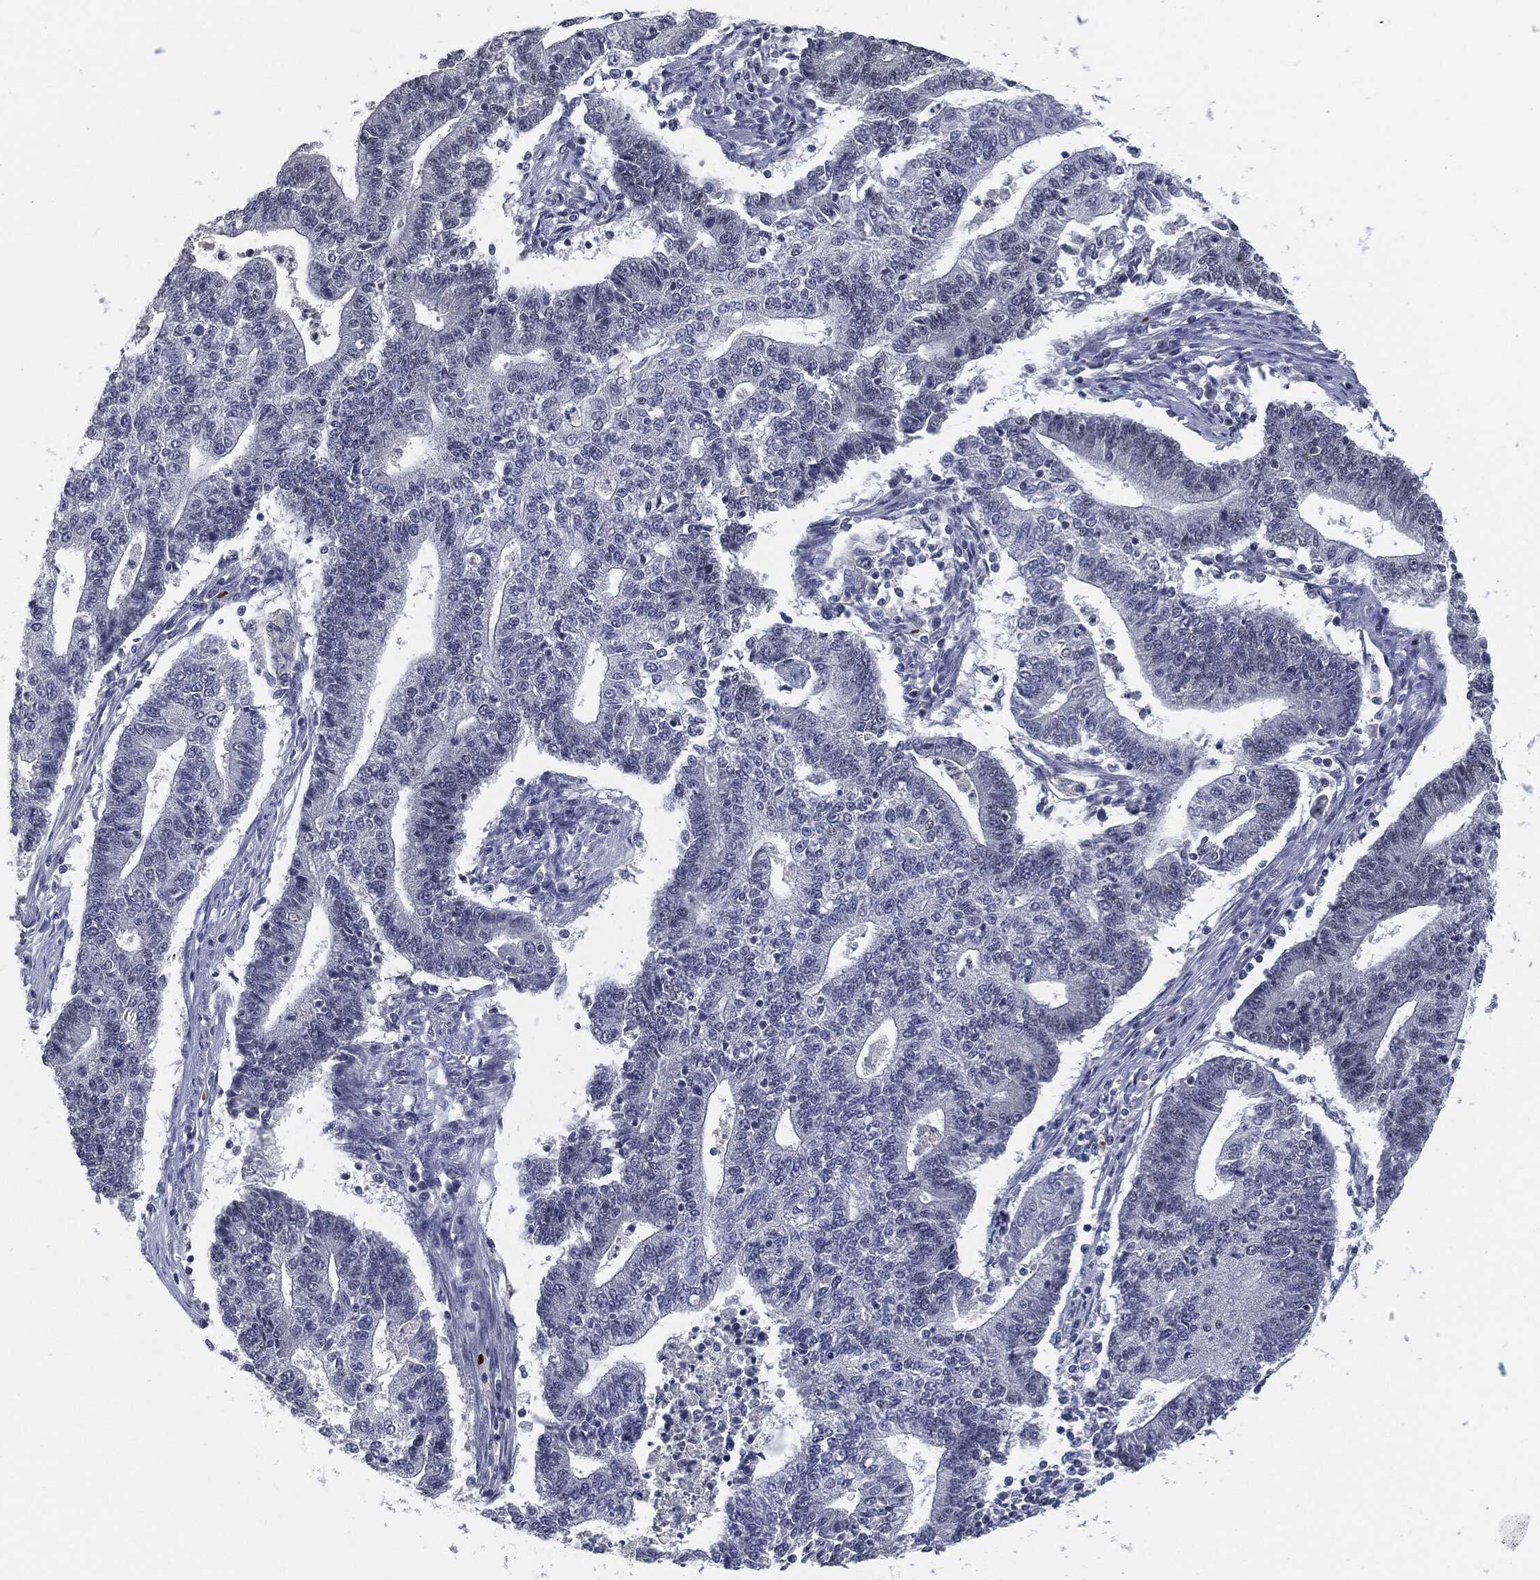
{"staining": {"intensity": "negative", "quantity": "none", "location": "none"}, "tissue": "endometrial cancer", "cell_type": "Tumor cells", "image_type": "cancer", "snomed": [{"axis": "morphology", "description": "Adenocarcinoma, NOS"}, {"axis": "topography", "description": "Uterus"}, {"axis": "topography", "description": "Endometrium"}], "caption": "Tumor cells show no significant positivity in endometrial cancer (adenocarcinoma).", "gene": "ANXA1", "patient": {"sex": "female", "age": 54}}